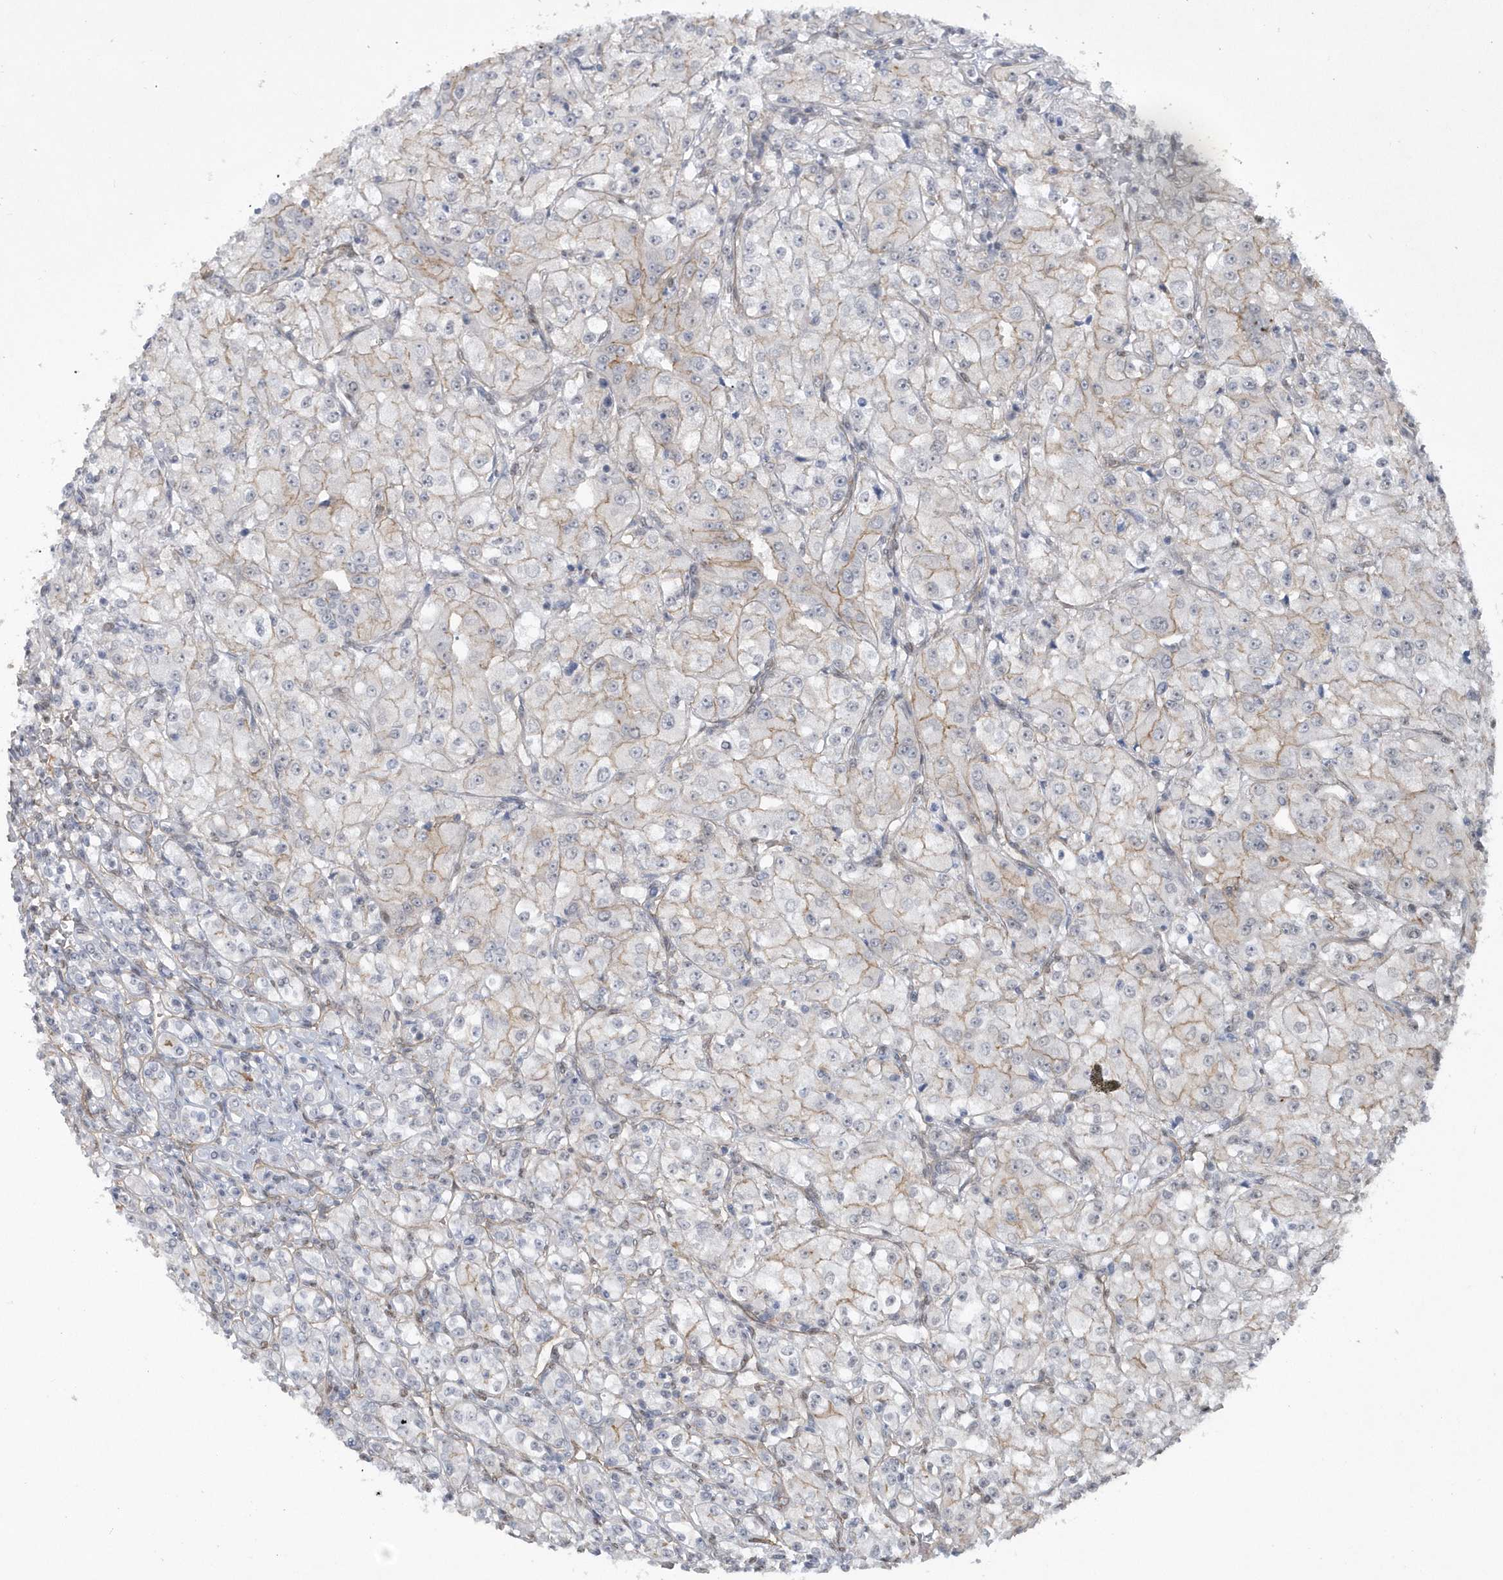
{"staining": {"intensity": "weak", "quantity": "<25%", "location": "cytoplasmic/membranous"}, "tissue": "renal cancer", "cell_type": "Tumor cells", "image_type": "cancer", "snomed": [{"axis": "morphology", "description": "Adenocarcinoma, NOS"}, {"axis": "topography", "description": "Kidney"}], "caption": "Tumor cells are negative for brown protein staining in adenocarcinoma (renal). (DAB immunohistochemistry with hematoxylin counter stain).", "gene": "RAI14", "patient": {"sex": "male", "age": 77}}